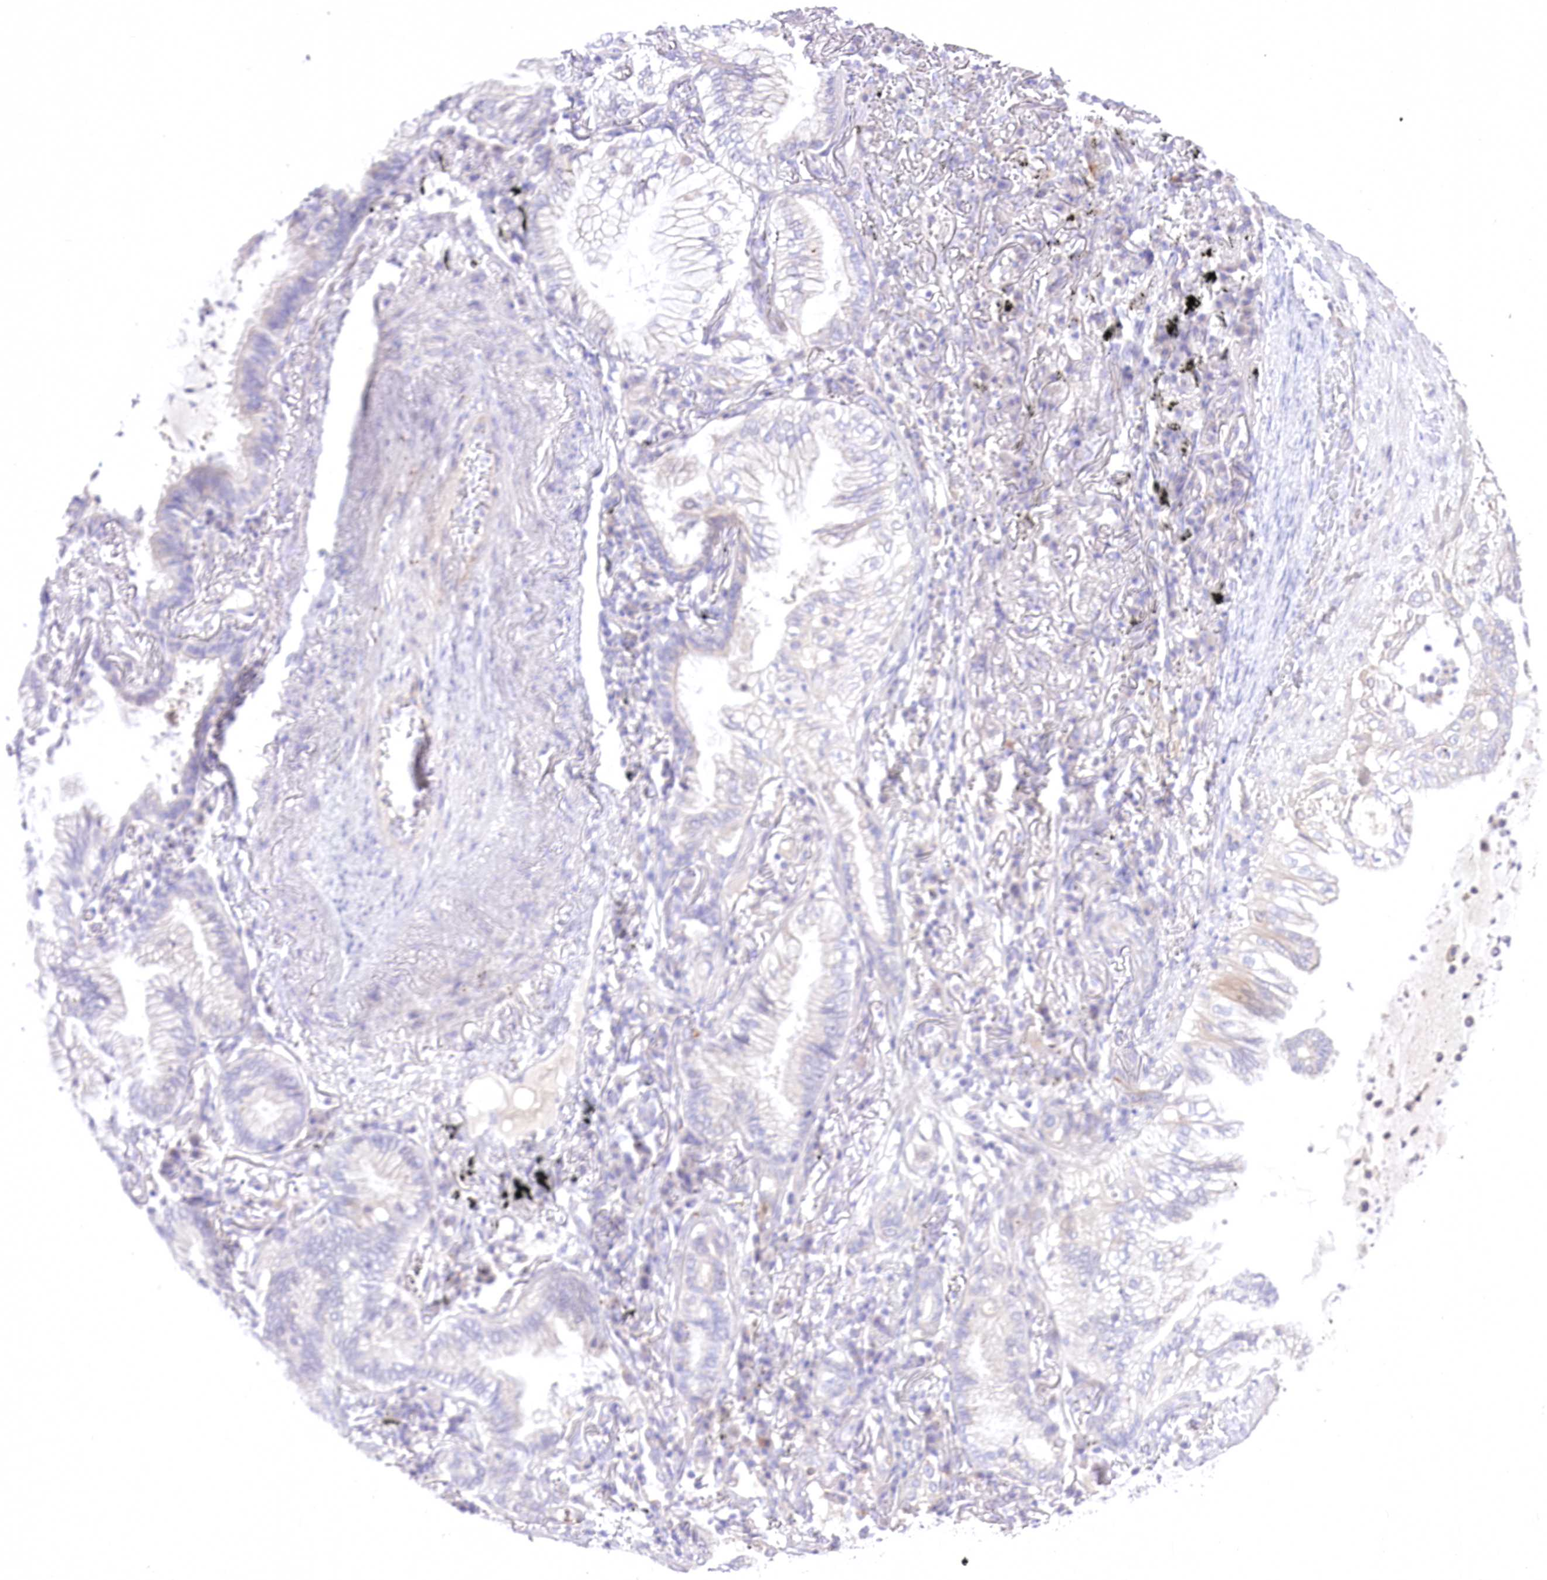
{"staining": {"intensity": "negative", "quantity": "none", "location": "none"}, "tissue": "lung cancer", "cell_type": "Tumor cells", "image_type": "cancer", "snomed": [{"axis": "morphology", "description": "Adenocarcinoma, NOS"}, {"axis": "topography", "description": "Lung"}], "caption": "There is no significant expression in tumor cells of adenocarcinoma (lung). (Stains: DAB IHC with hematoxylin counter stain, Microscopy: brightfield microscopy at high magnification).", "gene": "HELT", "patient": {"sex": "female", "age": 70}}